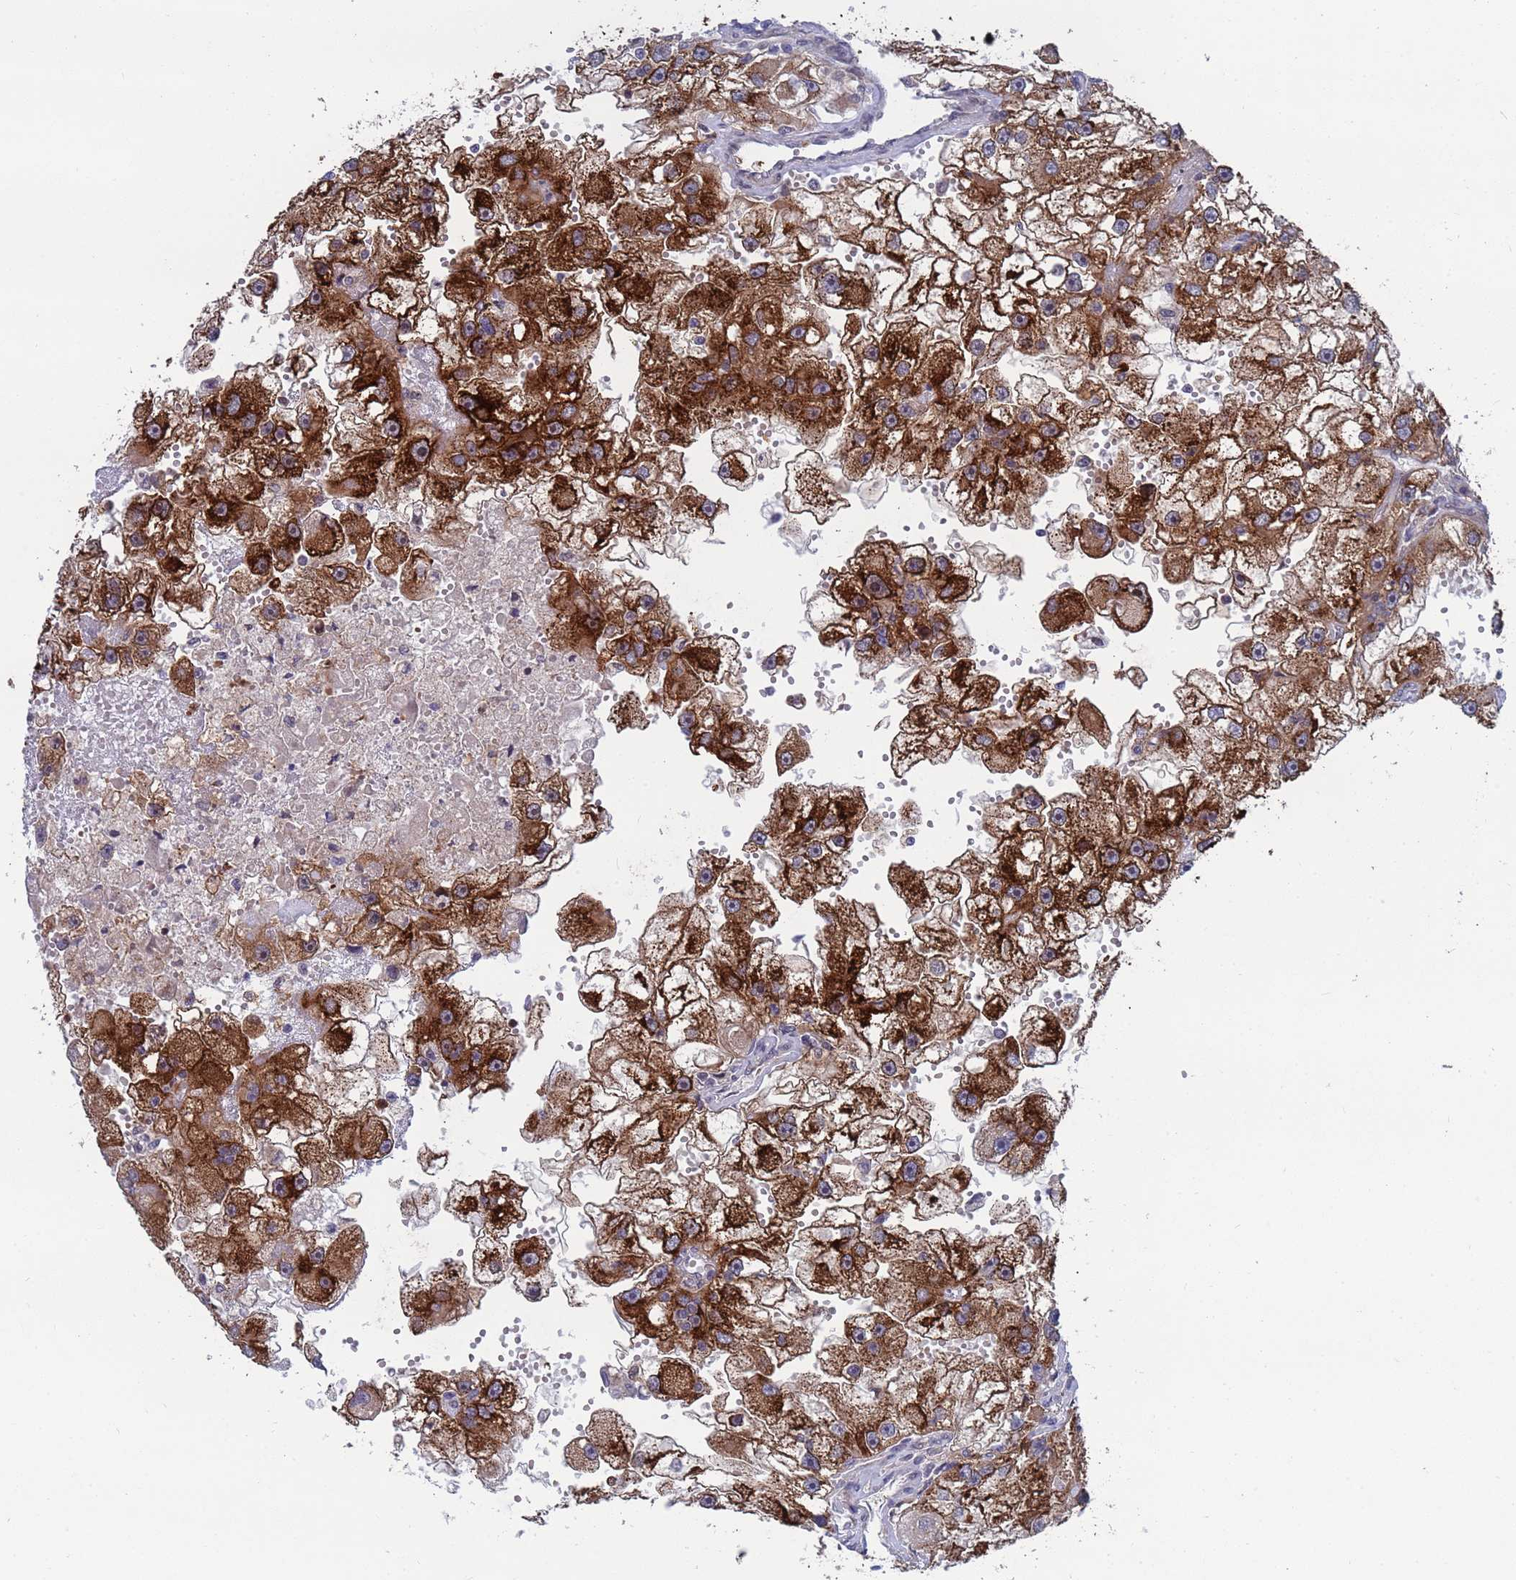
{"staining": {"intensity": "strong", "quantity": ">75%", "location": "cytoplasmic/membranous"}, "tissue": "renal cancer", "cell_type": "Tumor cells", "image_type": "cancer", "snomed": [{"axis": "morphology", "description": "Adenocarcinoma, NOS"}, {"axis": "topography", "description": "Kidney"}], "caption": "Adenocarcinoma (renal) stained with a brown dye exhibits strong cytoplasmic/membranous positive positivity in approximately >75% of tumor cells.", "gene": "TMBIM6", "patient": {"sex": "male", "age": 63}}